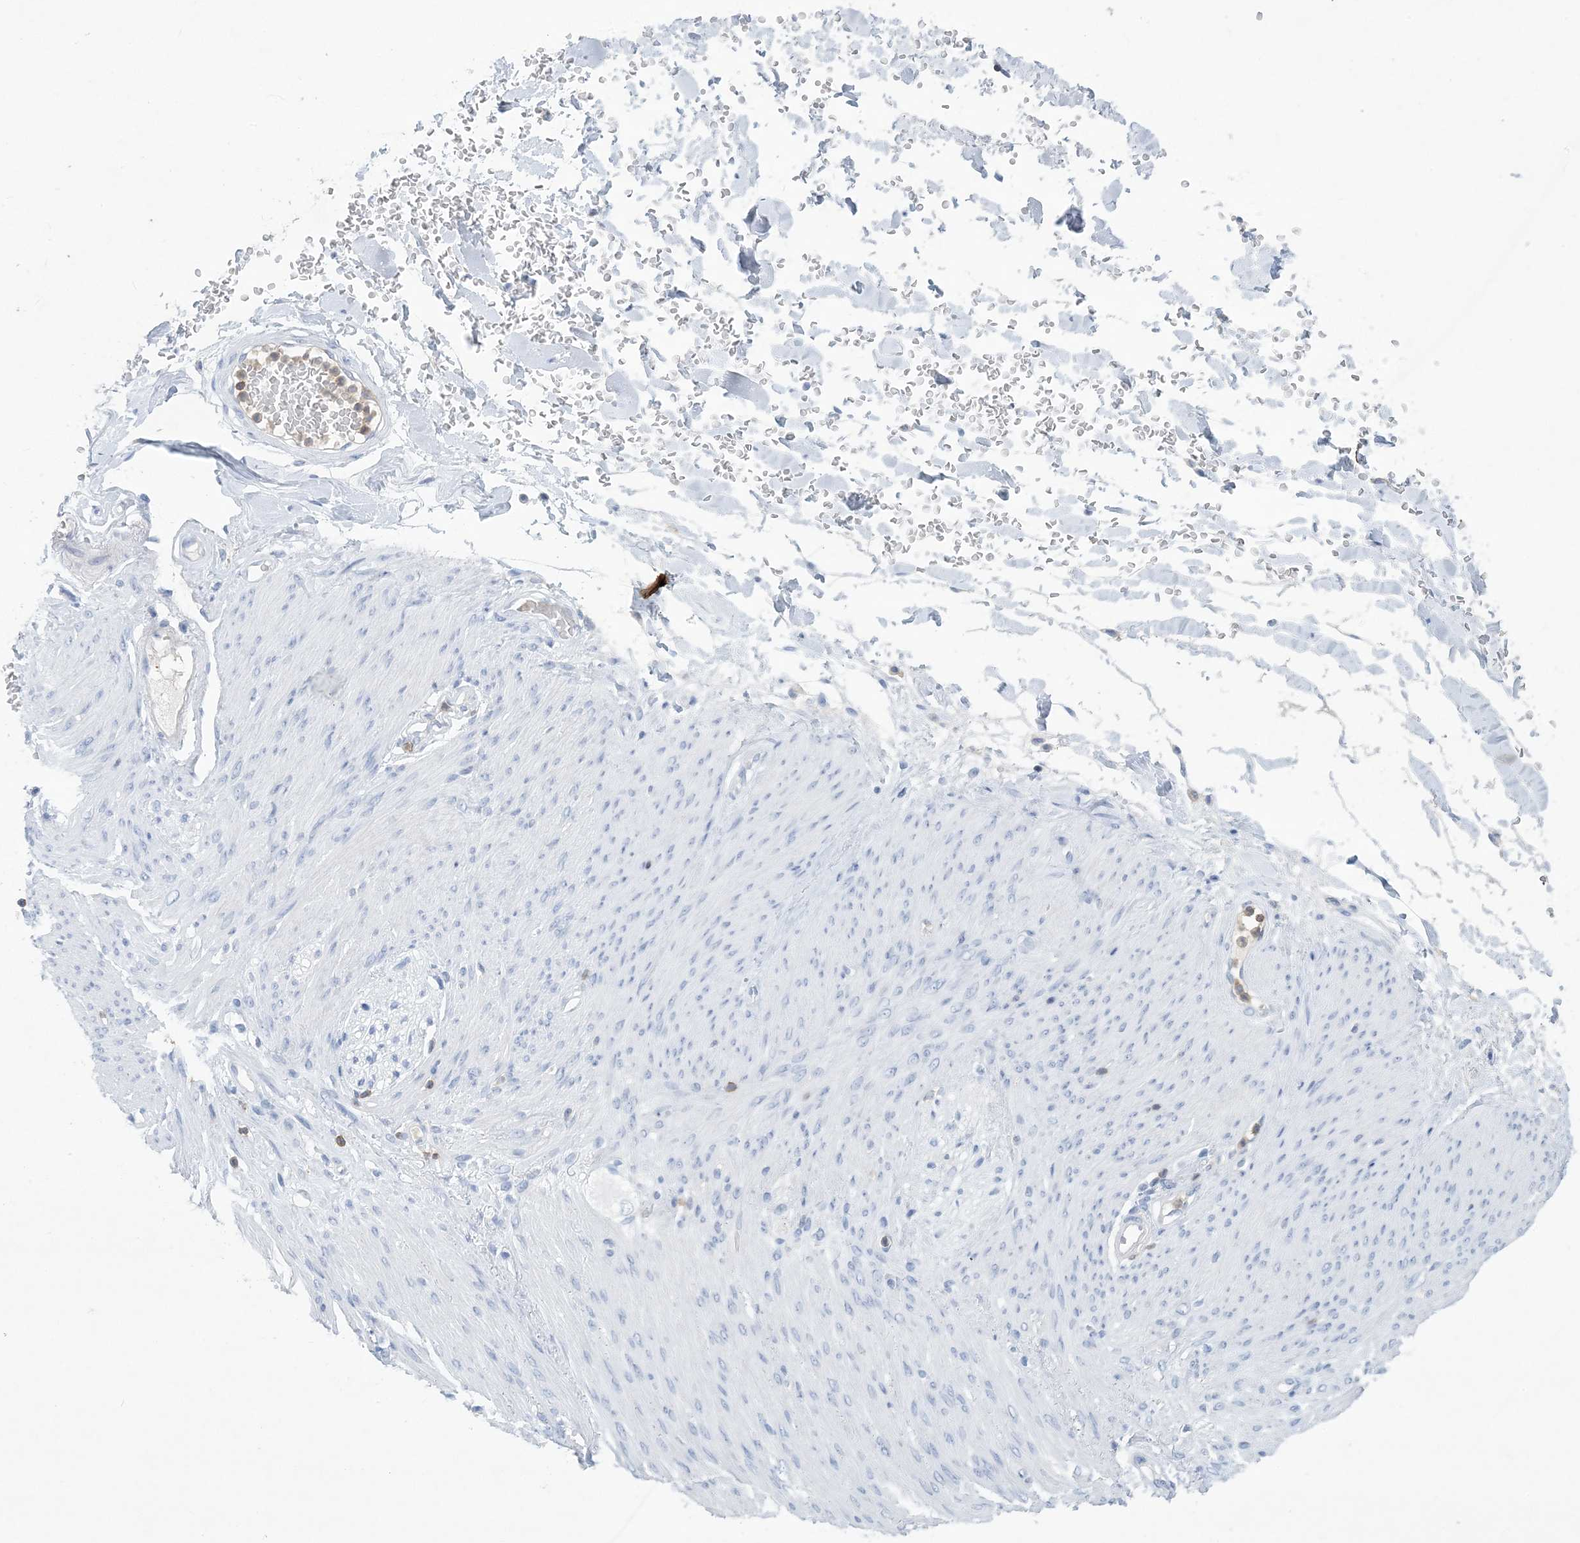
{"staining": {"intensity": "negative", "quantity": "none", "location": "none"}, "tissue": "adipose tissue", "cell_type": "Adipocytes", "image_type": "normal", "snomed": [{"axis": "morphology", "description": "Normal tissue, NOS"}, {"axis": "topography", "description": "Colon"}, {"axis": "topography", "description": "Peripheral nerve tissue"}], "caption": "This is a micrograph of immunohistochemistry staining of unremarkable adipose tissue, which shows no staining in adipocytes. (DAB (3,3'-diaminobenzidine) immunohistochemistry with hematoxylin counter stain).", "gene": "PSD4", "patient": {"sex": "female", "age": 61}}